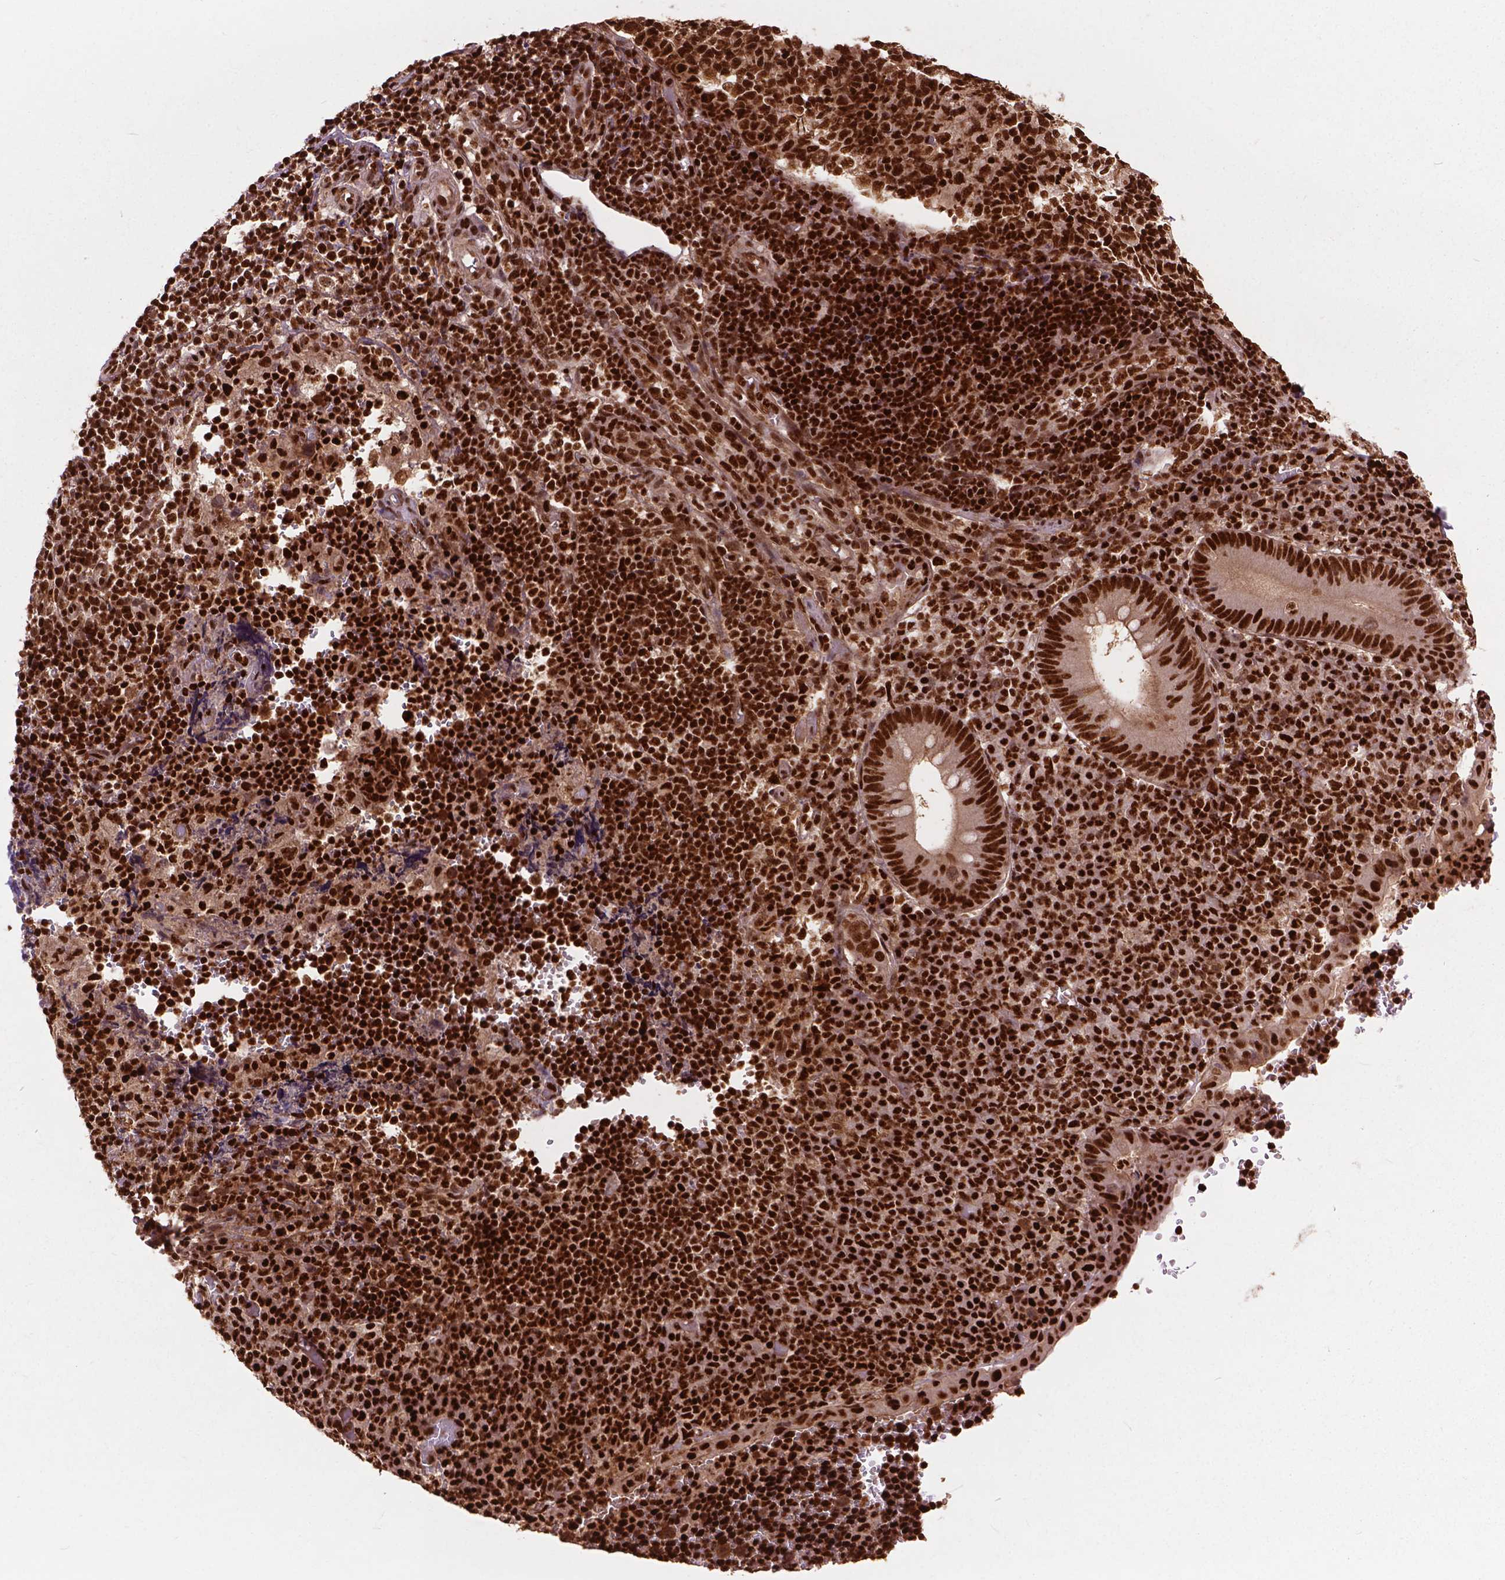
{"staining": {"intensity": "strong", "quantity": ">75%", "location": "nuclear"}, "tissue": "appendix", "cell_type": "Glandular cells", "image_type": "normal", "snomed": [{"axis": "morphology", "description": "Normal tissue, NOS"}, {"axis": "topography", "description": "Appendix"}], "caption": "Strong nuclear expression is identified in about >75% of glandular cells in benign appendix.", "gene": "ANP32A", "patient": {"sex": "male", "age": 18}}